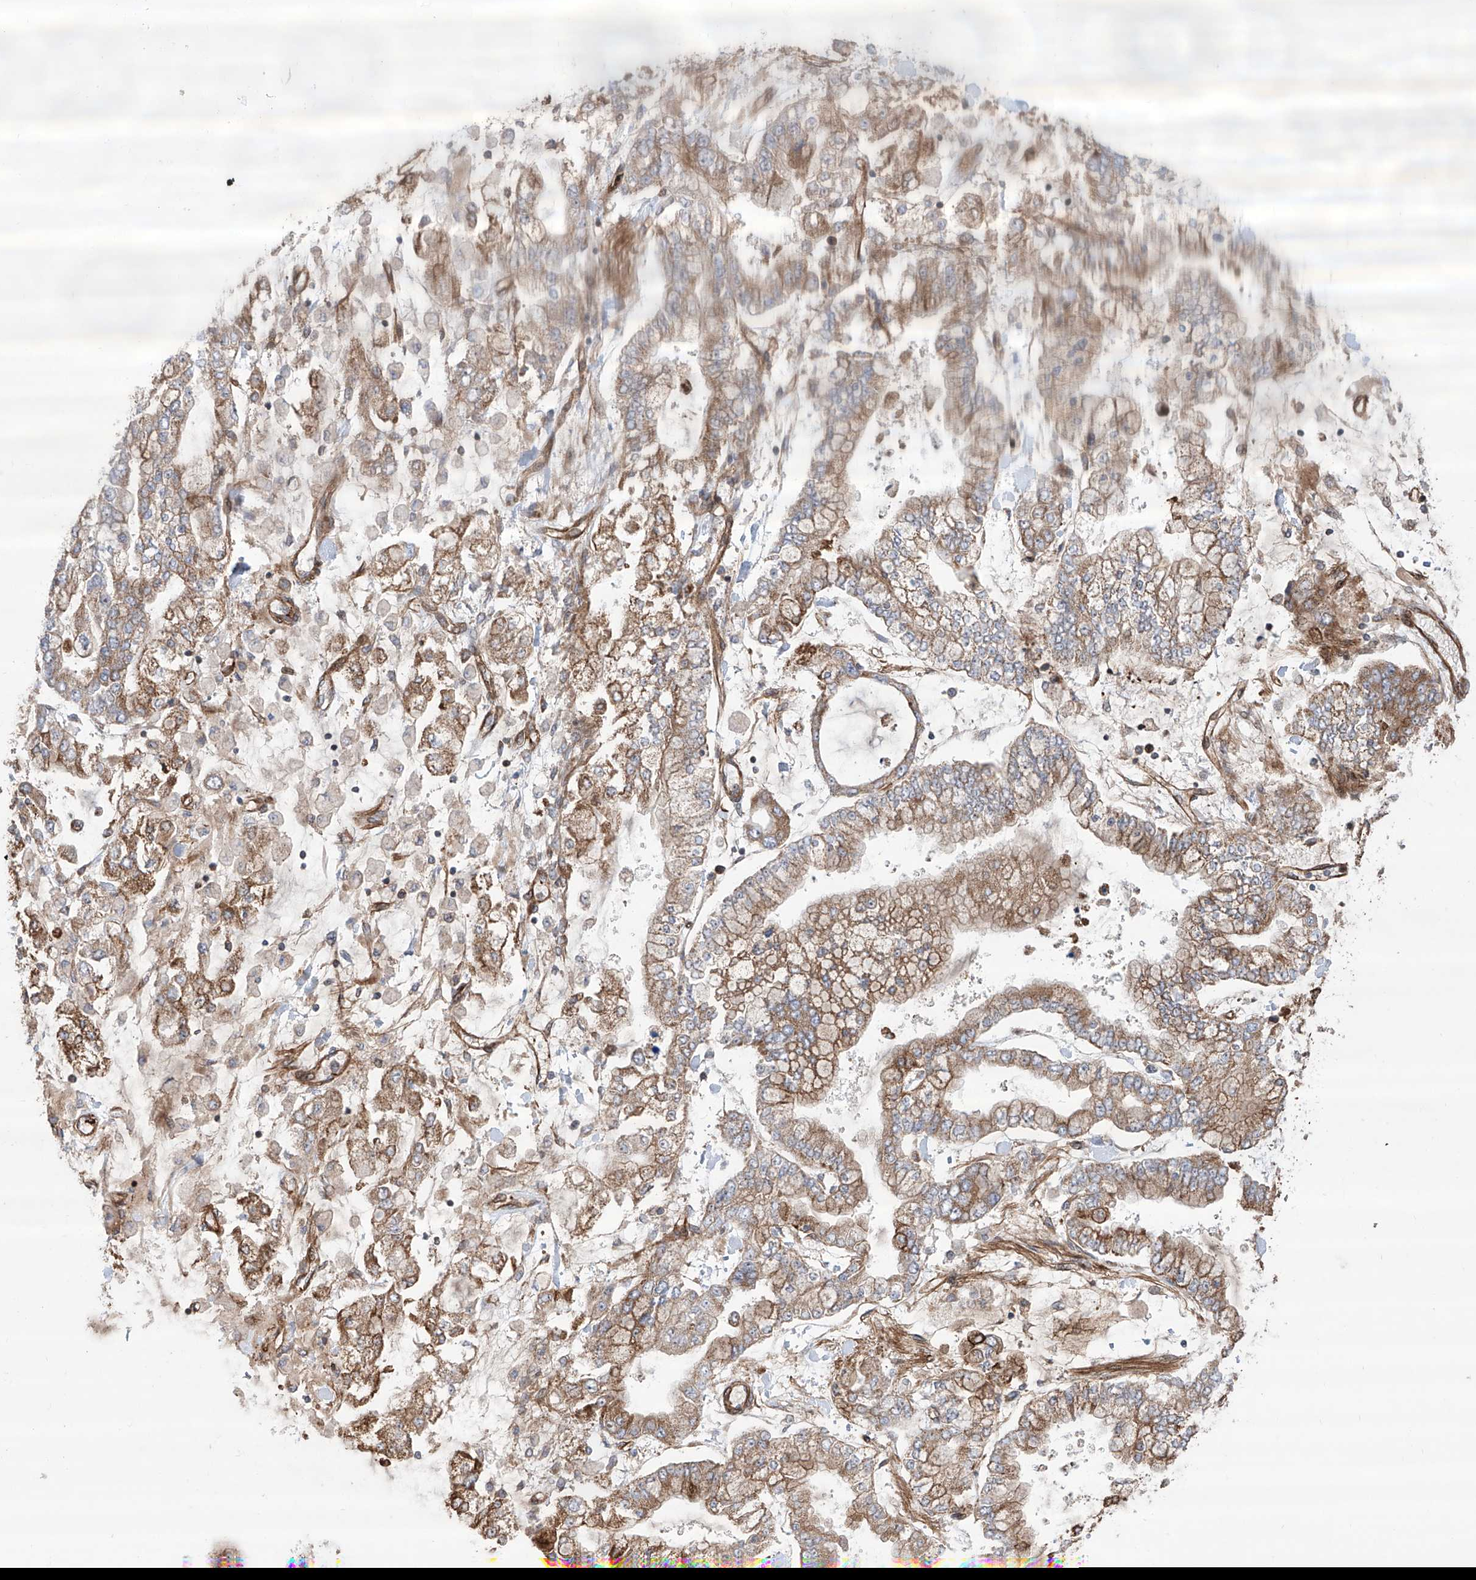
{"staining": {"intensity": "moderate", "quantity": ">75%", "location": "cytoplasmic/membranous"}, "tissue": "stomach cancer", "cell_type": "Tumor cells", "image_type": "cancer", "snomed": [{"axis": "morphology", "description": "Normal tissue, NOS"}, {"axis": "morphology", "description": "Adenocarcinoma, NOS"}, {"axis": "topography", "description": "Stomach, upper"}, {"axis": "topography", "description": "Stomach"}], "caption": "Stomach adenocarcinoma was stained to show a protein in brown. There is medium levels of moderate cytoplasmic/membranous staining in approximately >75% of tumor cells.", "gene": "APAF1", "patient": {"sex": "male", "age": 76}}